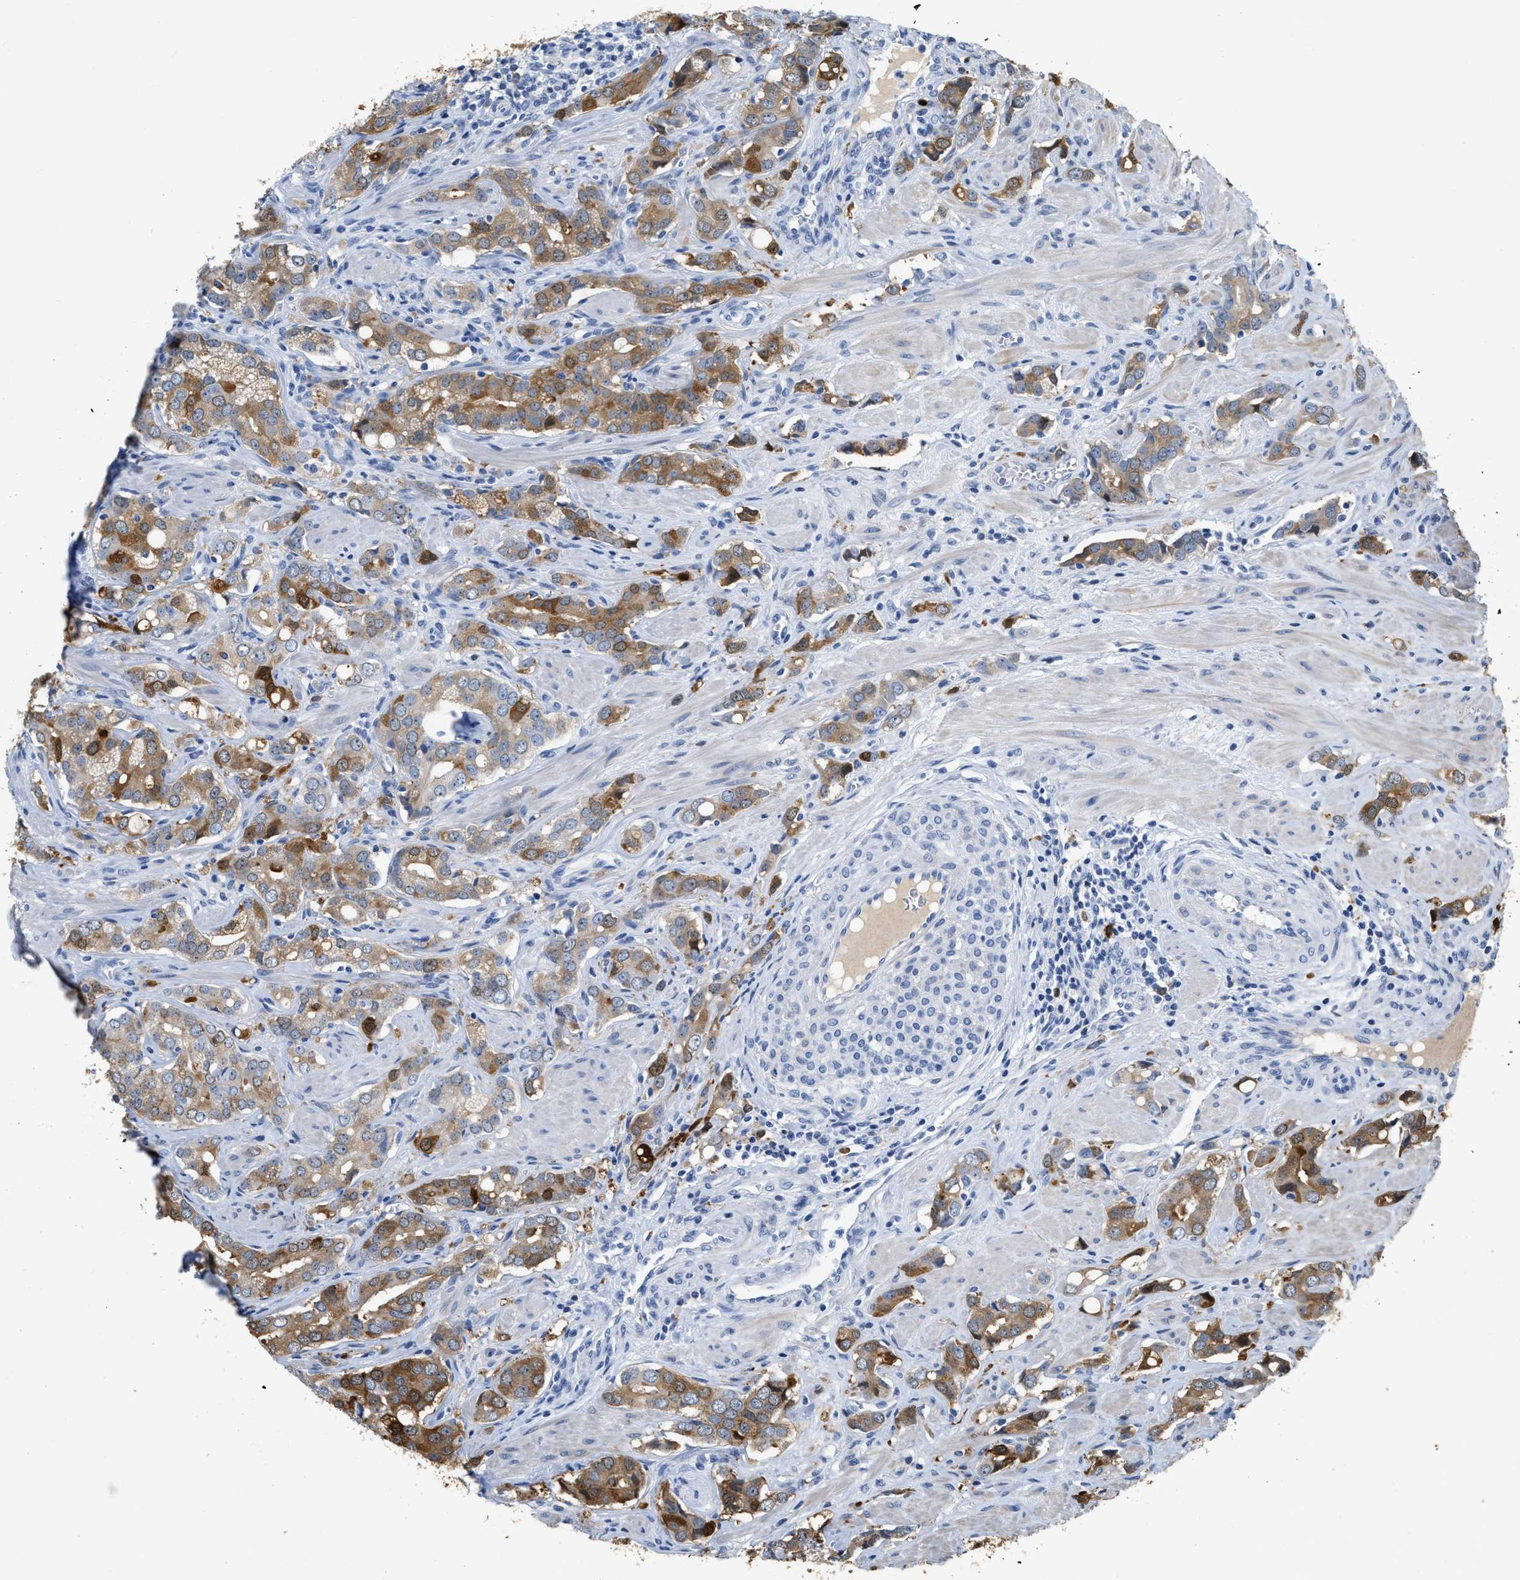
{"staining": {"intensity": "moderate", "quantity": ">75%", "location": "cytoplasmic/membranous"}, "tissue": "prostate cancer", "cell_type": "Tumor cells", "image_type": "cancer", "snomed": [{"axis": "morphology", "description": "Adenocarcinoma, High grade"}, {"axis": "topography", "description": "Prostate"}], "caption": "There is medium levels of moderate cytoplasmic/membranous expression in tumor cells of high-grade adenocarcinoma (prostate), as demonstrated by immunohistochemical staining (brown color).", "gene": "CRYM", "patient": {"sex": "male", "age": 52}}